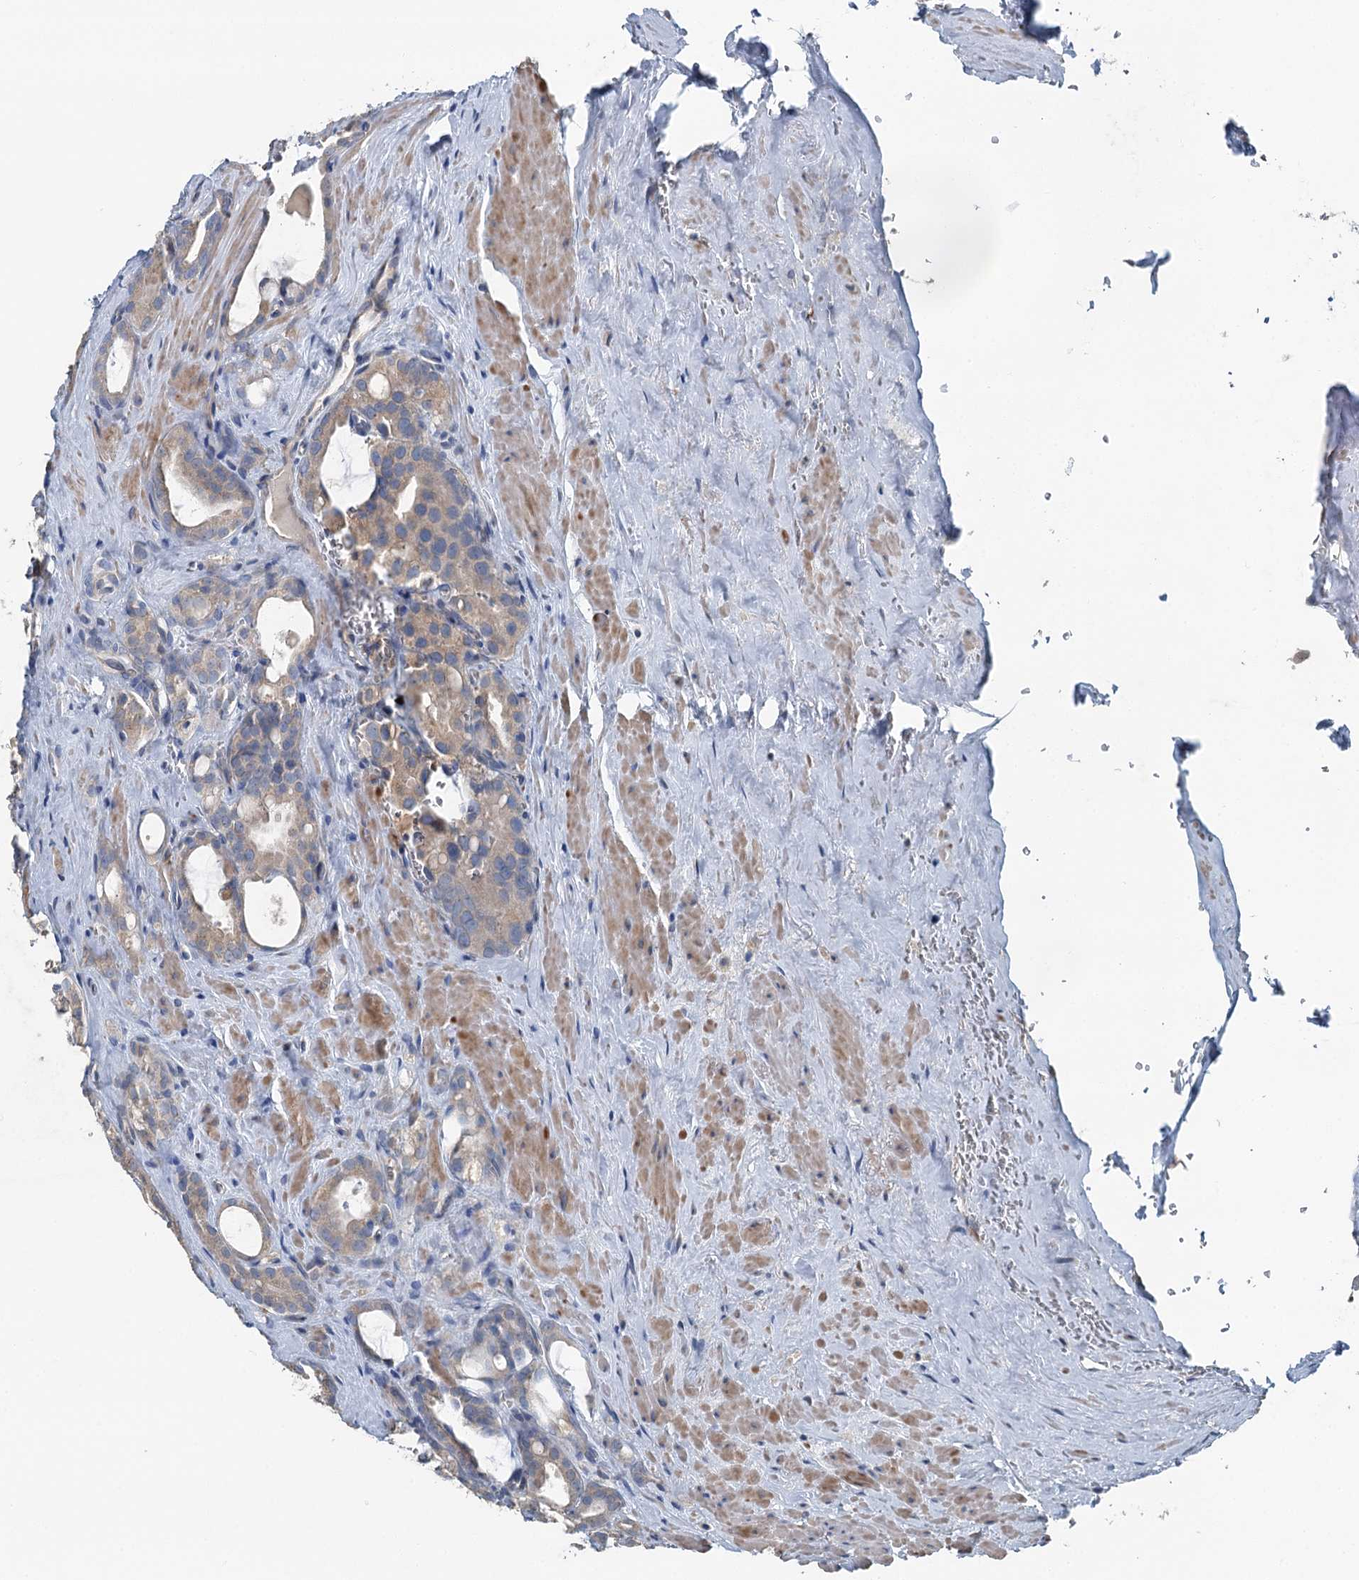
{"staining": {"intensity": "weak", "quantity": ">75%", "location": "cytoplasmic/membranous"}, "tissue": "prostate cancer", "cell_type": "Tumor cells", "image_type": "cancer", "snomed": [{"axis": "morphology", "description": "Adenocarcinoma, High grade"}, {"axis": "topography", "description": "Prostate"}], "caption": "Protein analysis of prostate cancer tissue shows weak cytoplasmic/membranous expression in about >75% of tumor cells.", "gene": "C6orf120", "patient": {"sex": "male", "age": 72}}